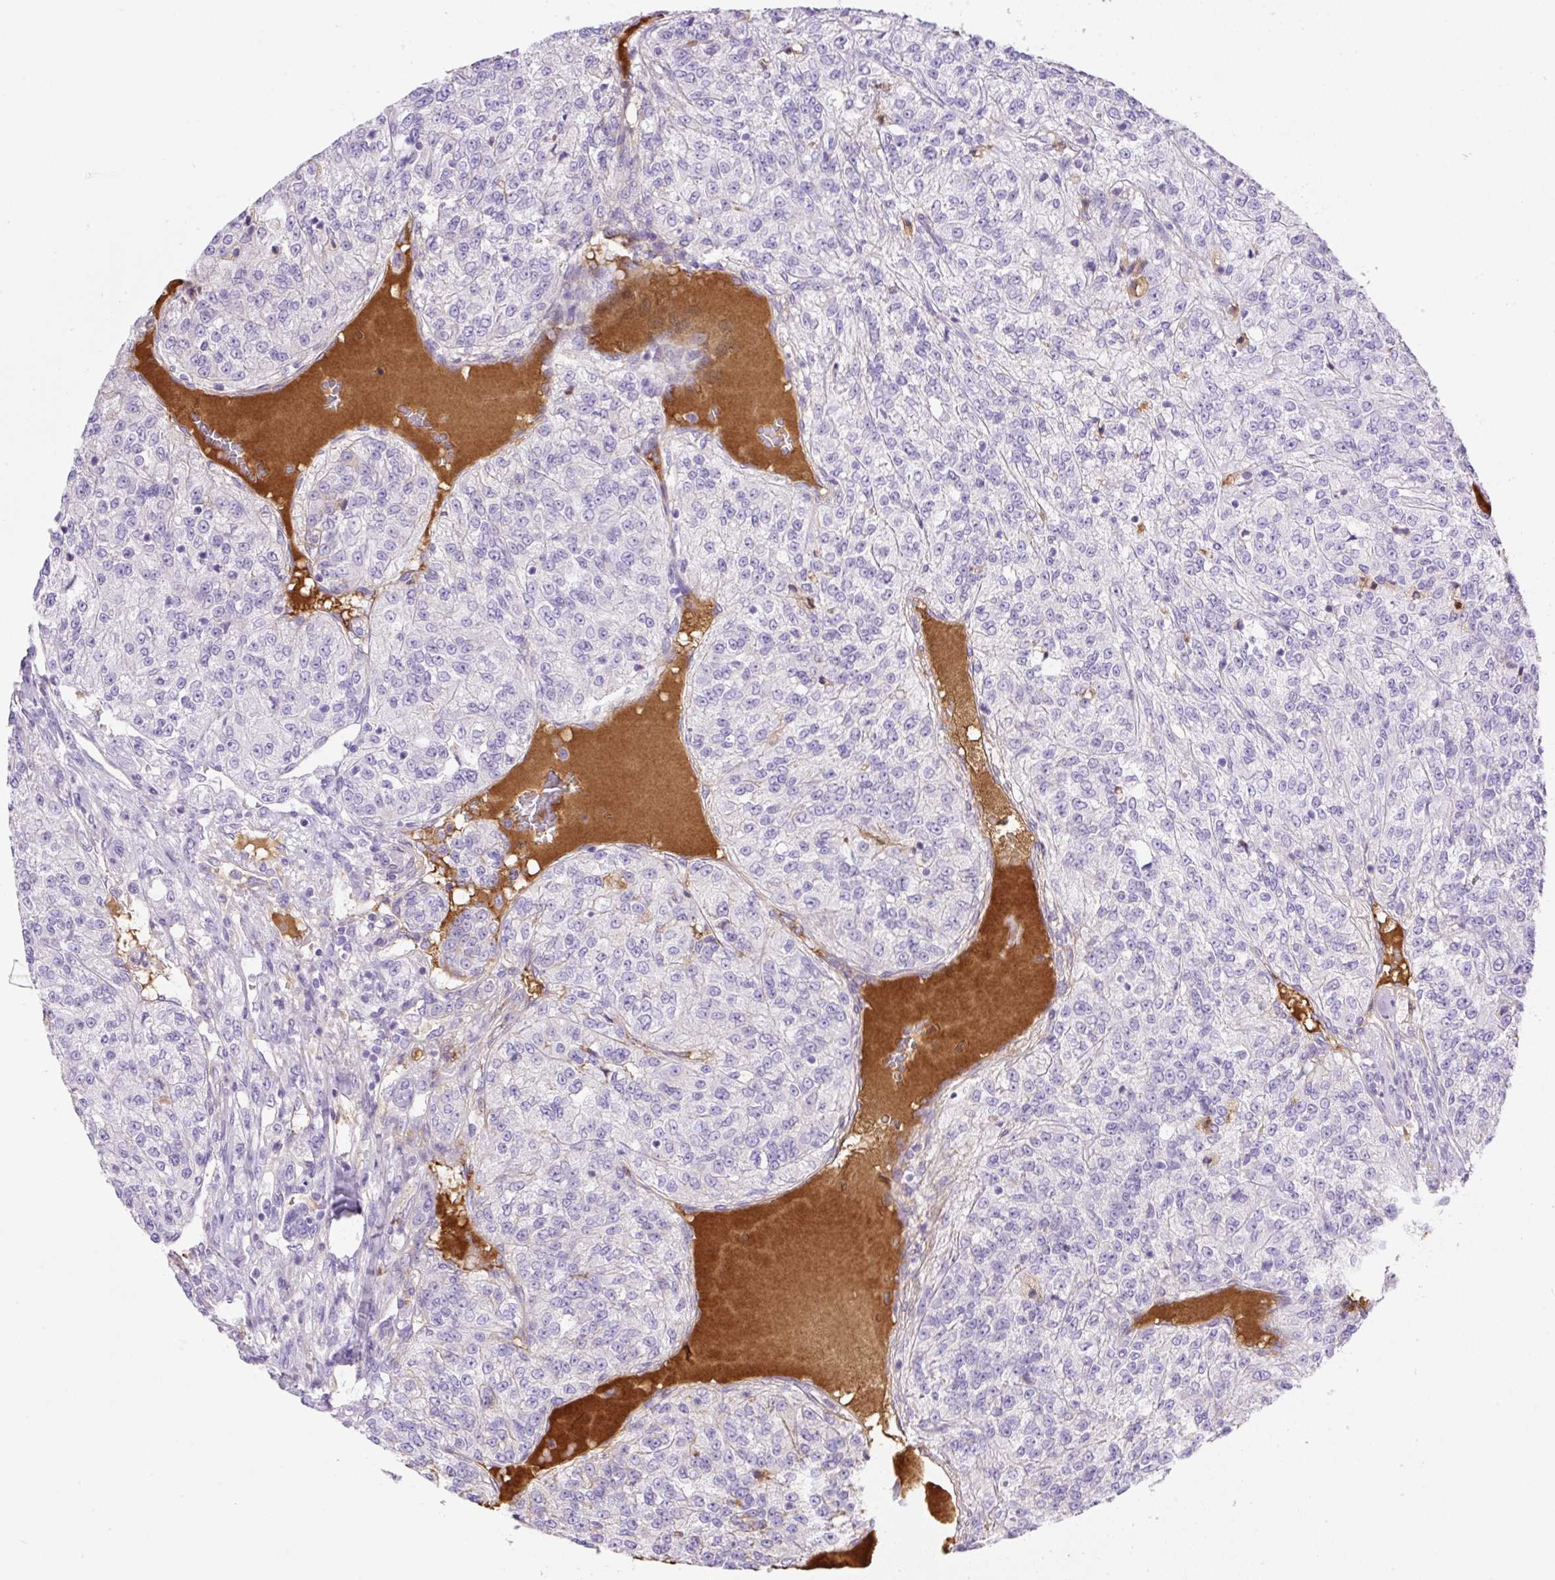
{"staining": {"intensity": "negative", "quantity": "none", "location": "none"}, "tissue": "renal cancer", "cell_type": "Tumor cells", "image_type": "cancer", "snomed": [{"axis": "morphology", "description": "Adenocarcinoma, NOS"}, {"axis": "topography", "description": "Kidney"}], "caption": "Renal cancer was stained to show a protein in brown. There is no significant positivity in tumor cells. Nuclei are stained in blue.", "gene": "TDRD15", "patient": {"sex": "female", "age": 63}}